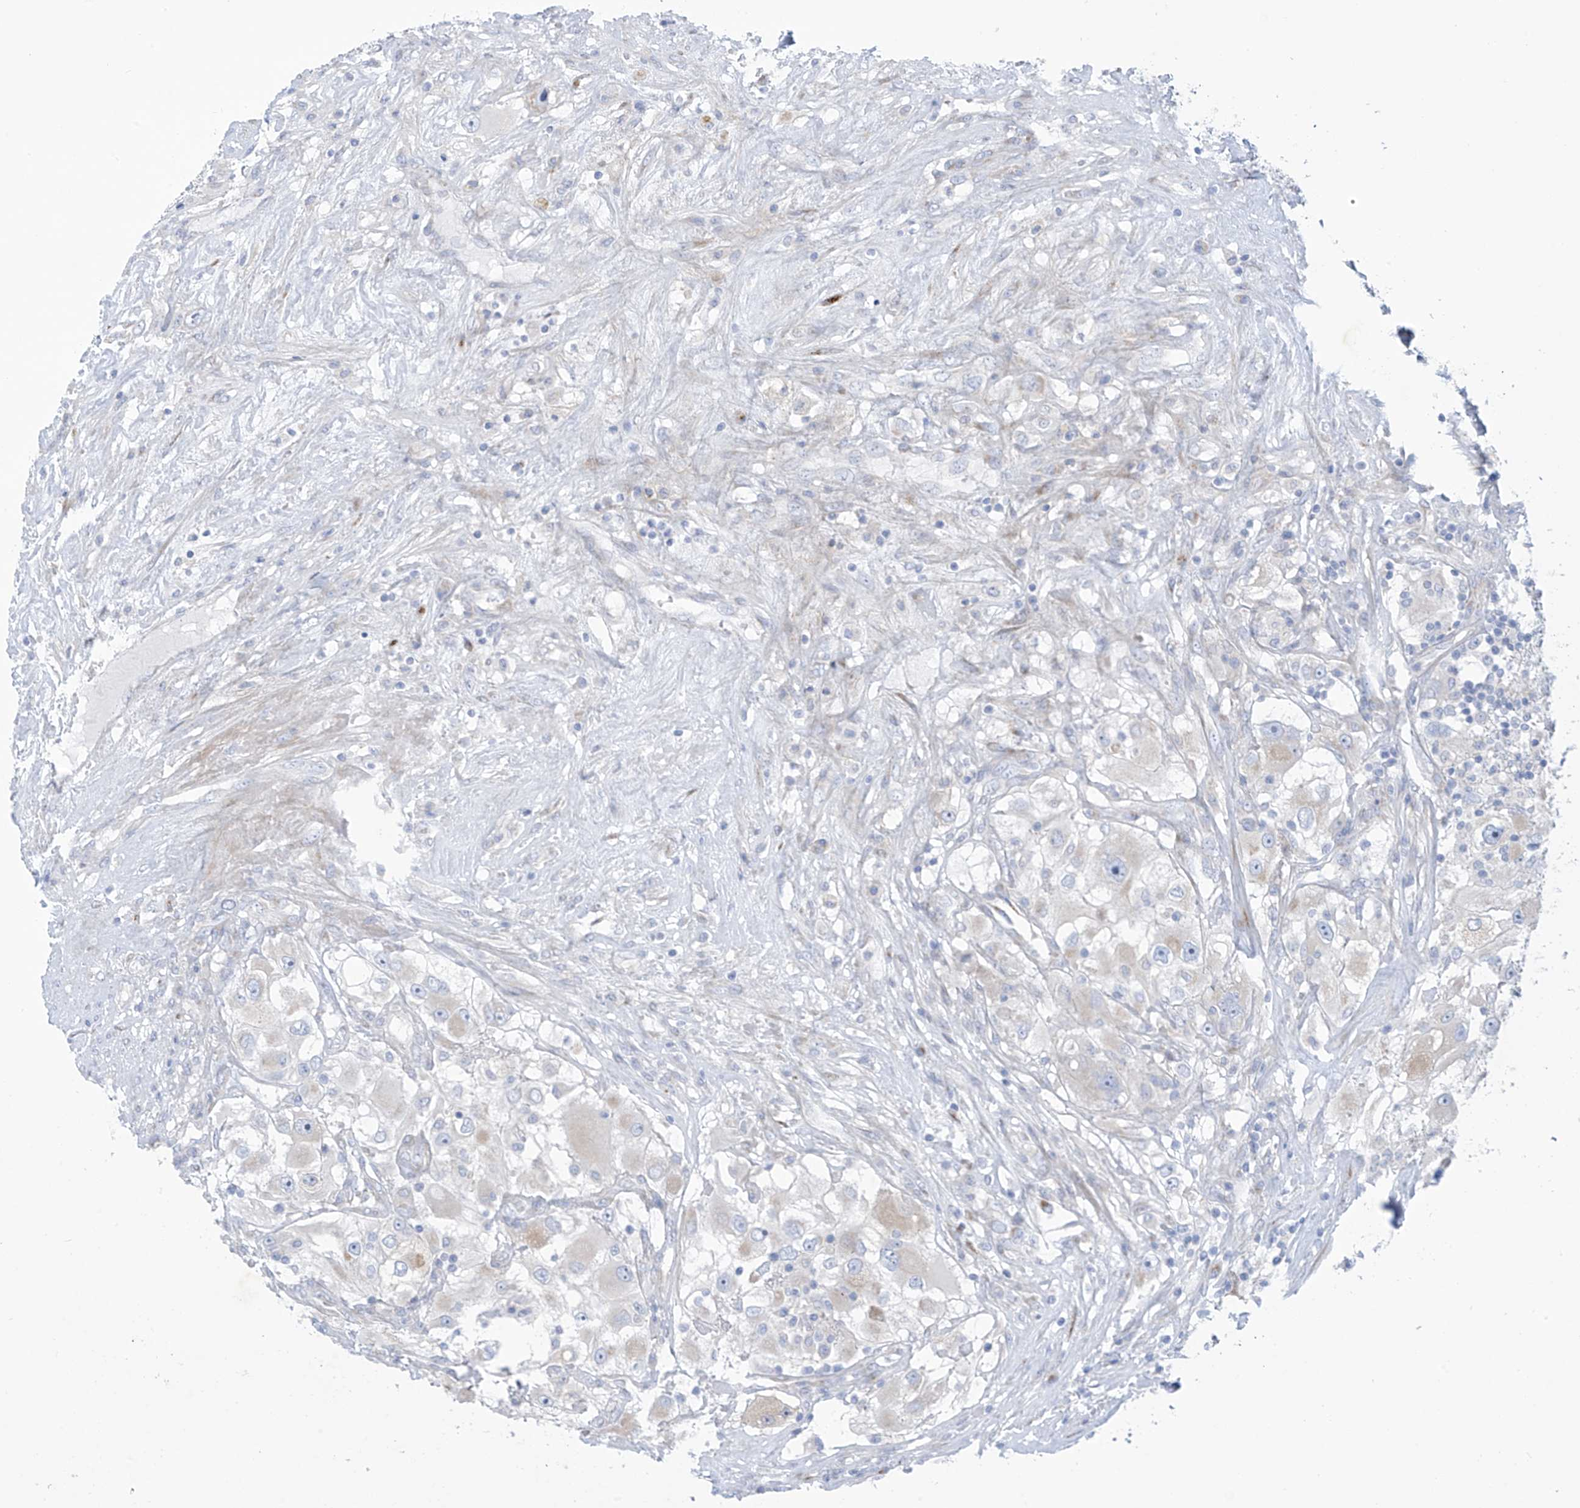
{"staining": {"intensity": "weak", "quantity": "<25%", "location": "cytoplasmic/membranous"}, "tissue": "renal cancer", "cell_type": "Tumor cells", "image_type": "cancer", "snomed": [{"axis": "morphology", "description": "Adenocarcinoma, NOS"}, {"axis": "topography", "description": "Kidney"}], "caption": "High power microscopy photomicrograph of an immunohistochemistry photomicrograph of renal adenocarcinoma, revealing no significant staining in tumor cells.", "gene": "TRMT2B", "patient": {"sex": "female", "age": 52}}